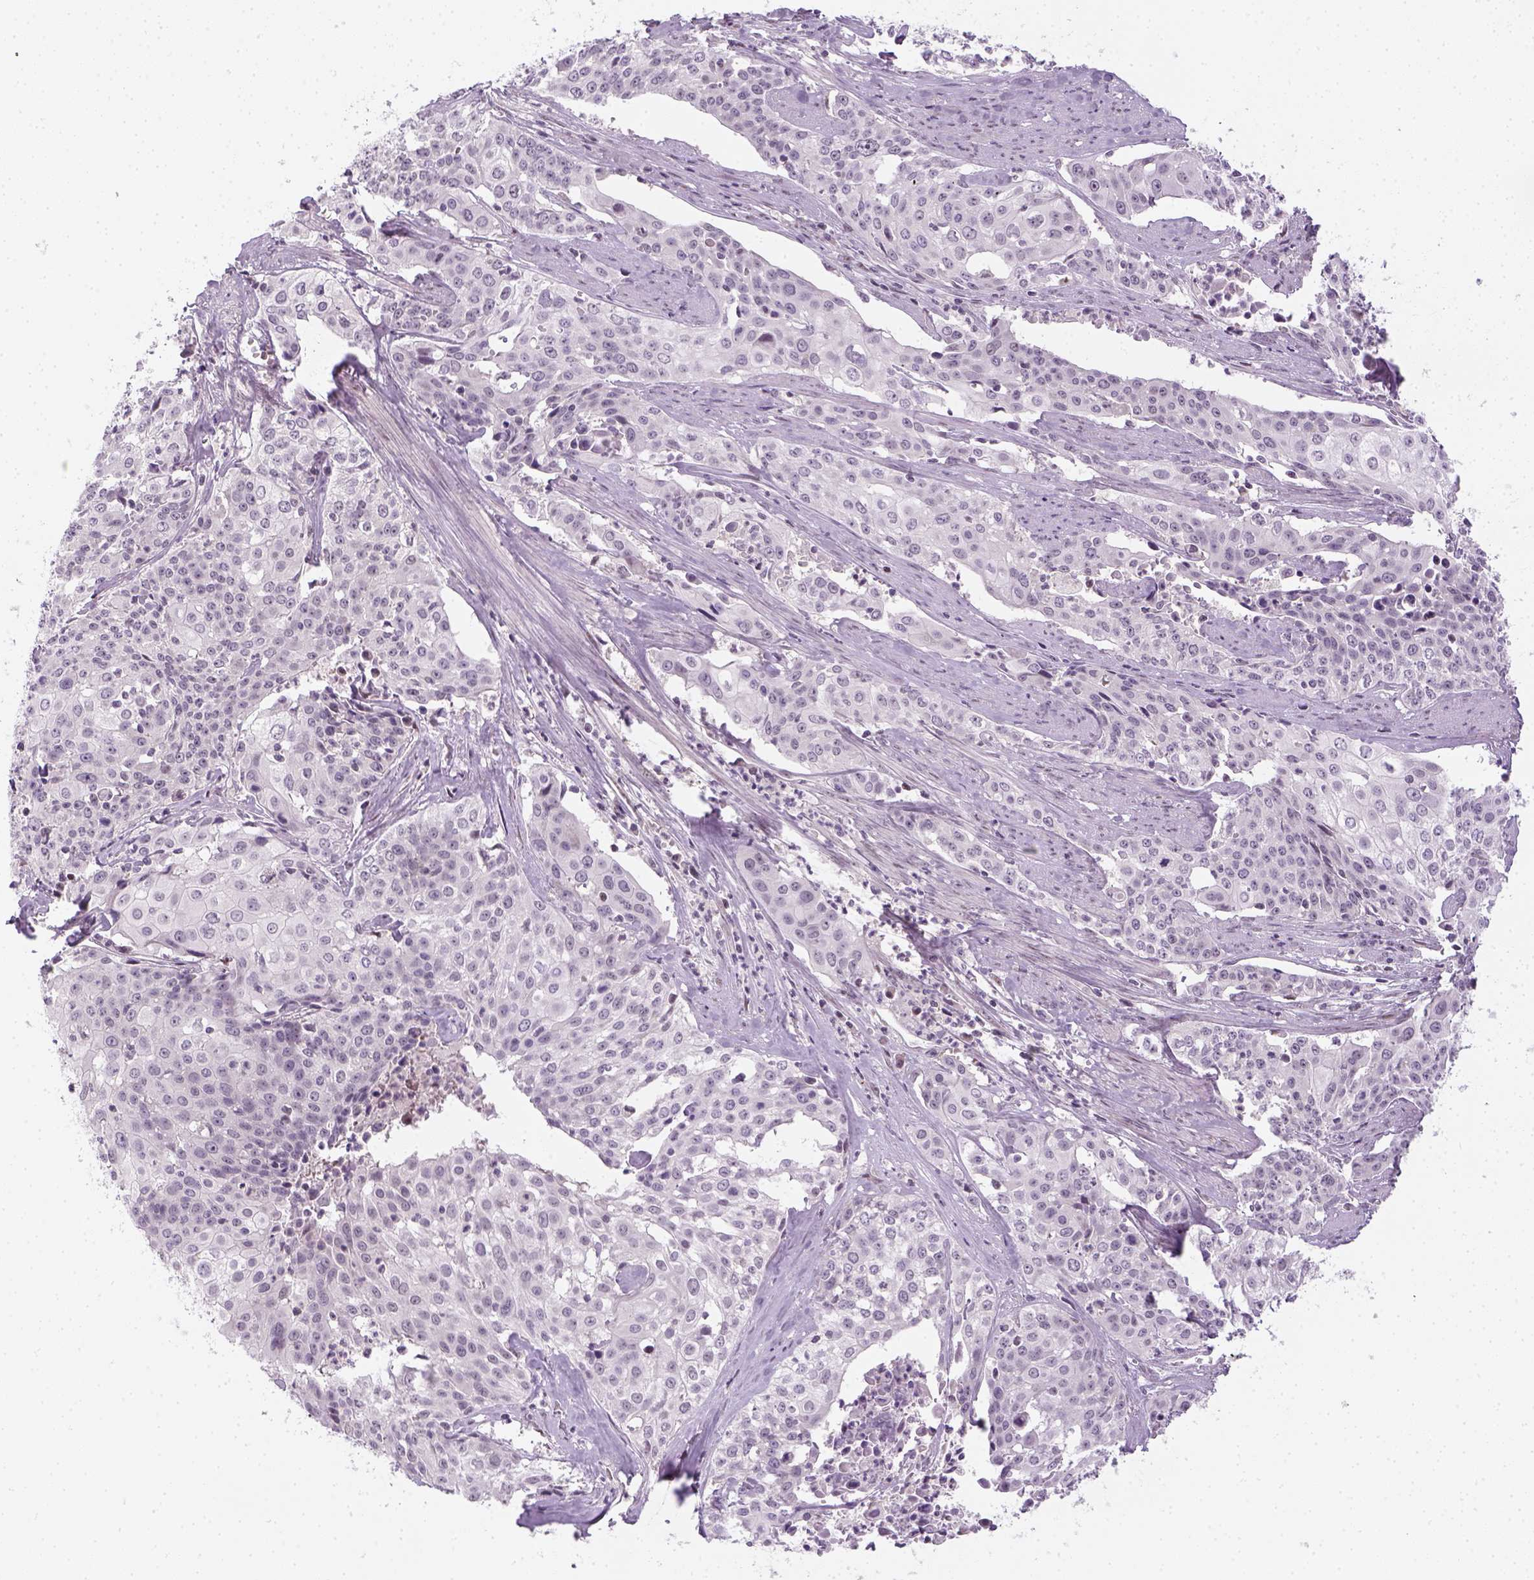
{"staining": {"intensity": "negative", "quantity": "none", "location": "none"}, "tissue": "cervical cancer", "cell_type": "Tumor cells", "image_type": "cancer", "snomed": [{"axis": "morphology", "description": "Squamous cell carcinoma, NOS"}, {"axis": "topography", "description": "Cervix"}], "caption": "The photomicrograph reveals no significant staining in tumor cells of cervical cancer (squamous cell carcinoma).", "gene": "MAGEB3", "patient": {"sex": "female", "age": 39}}